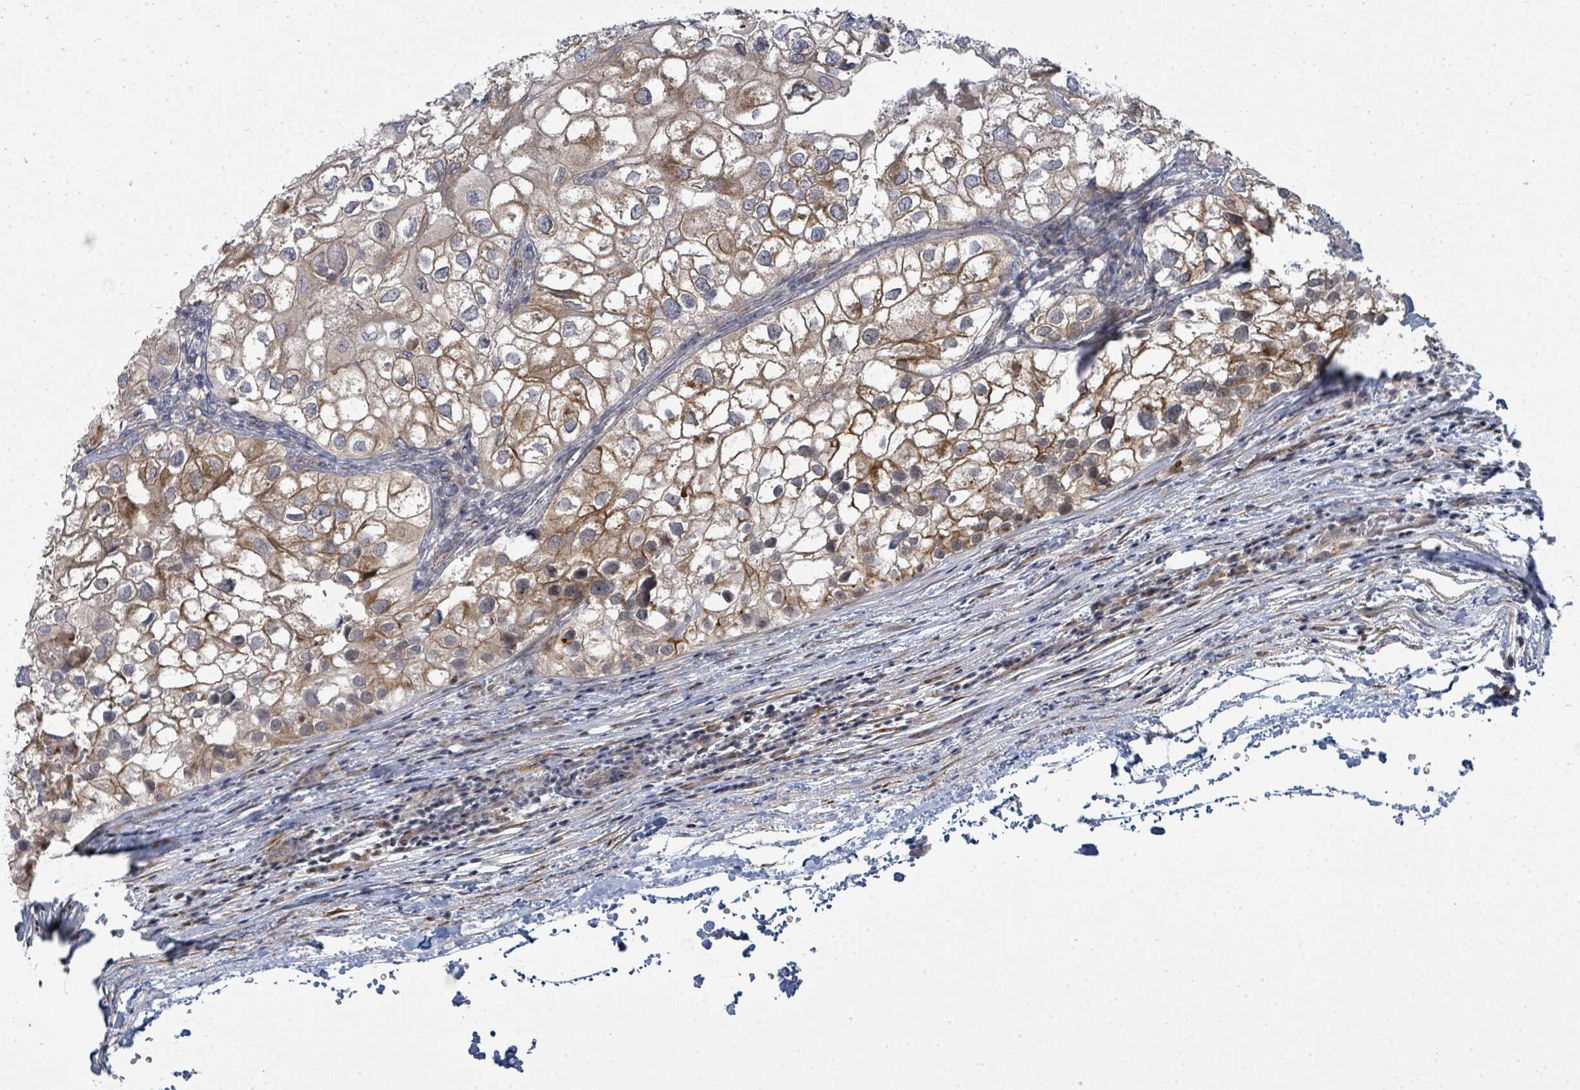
{"staining": {"intensity": "moderate", "quantity": "<25%", "location": "cytoplasmic/membranous"}, "tissue": "urothelial cancer", "cell_type": "Tumor cells", "image_type": "cancer", "snomed": [{"axis": "morphology", "description": "Urothelial carcinoma, High grade"}, {"axis": "topography", "description": "Urinary bladder"}], "caption": "The histopathology image reveals immunohistochemical staining of high-grade urothelial carcinoma. There is moderate cytoplasmic/membranous expression is present in approximately <25% of tumor cells. Nuclei are stained in blue.", "gene": "PSMG2", "patient": {"sex": "male", "age": 64}}